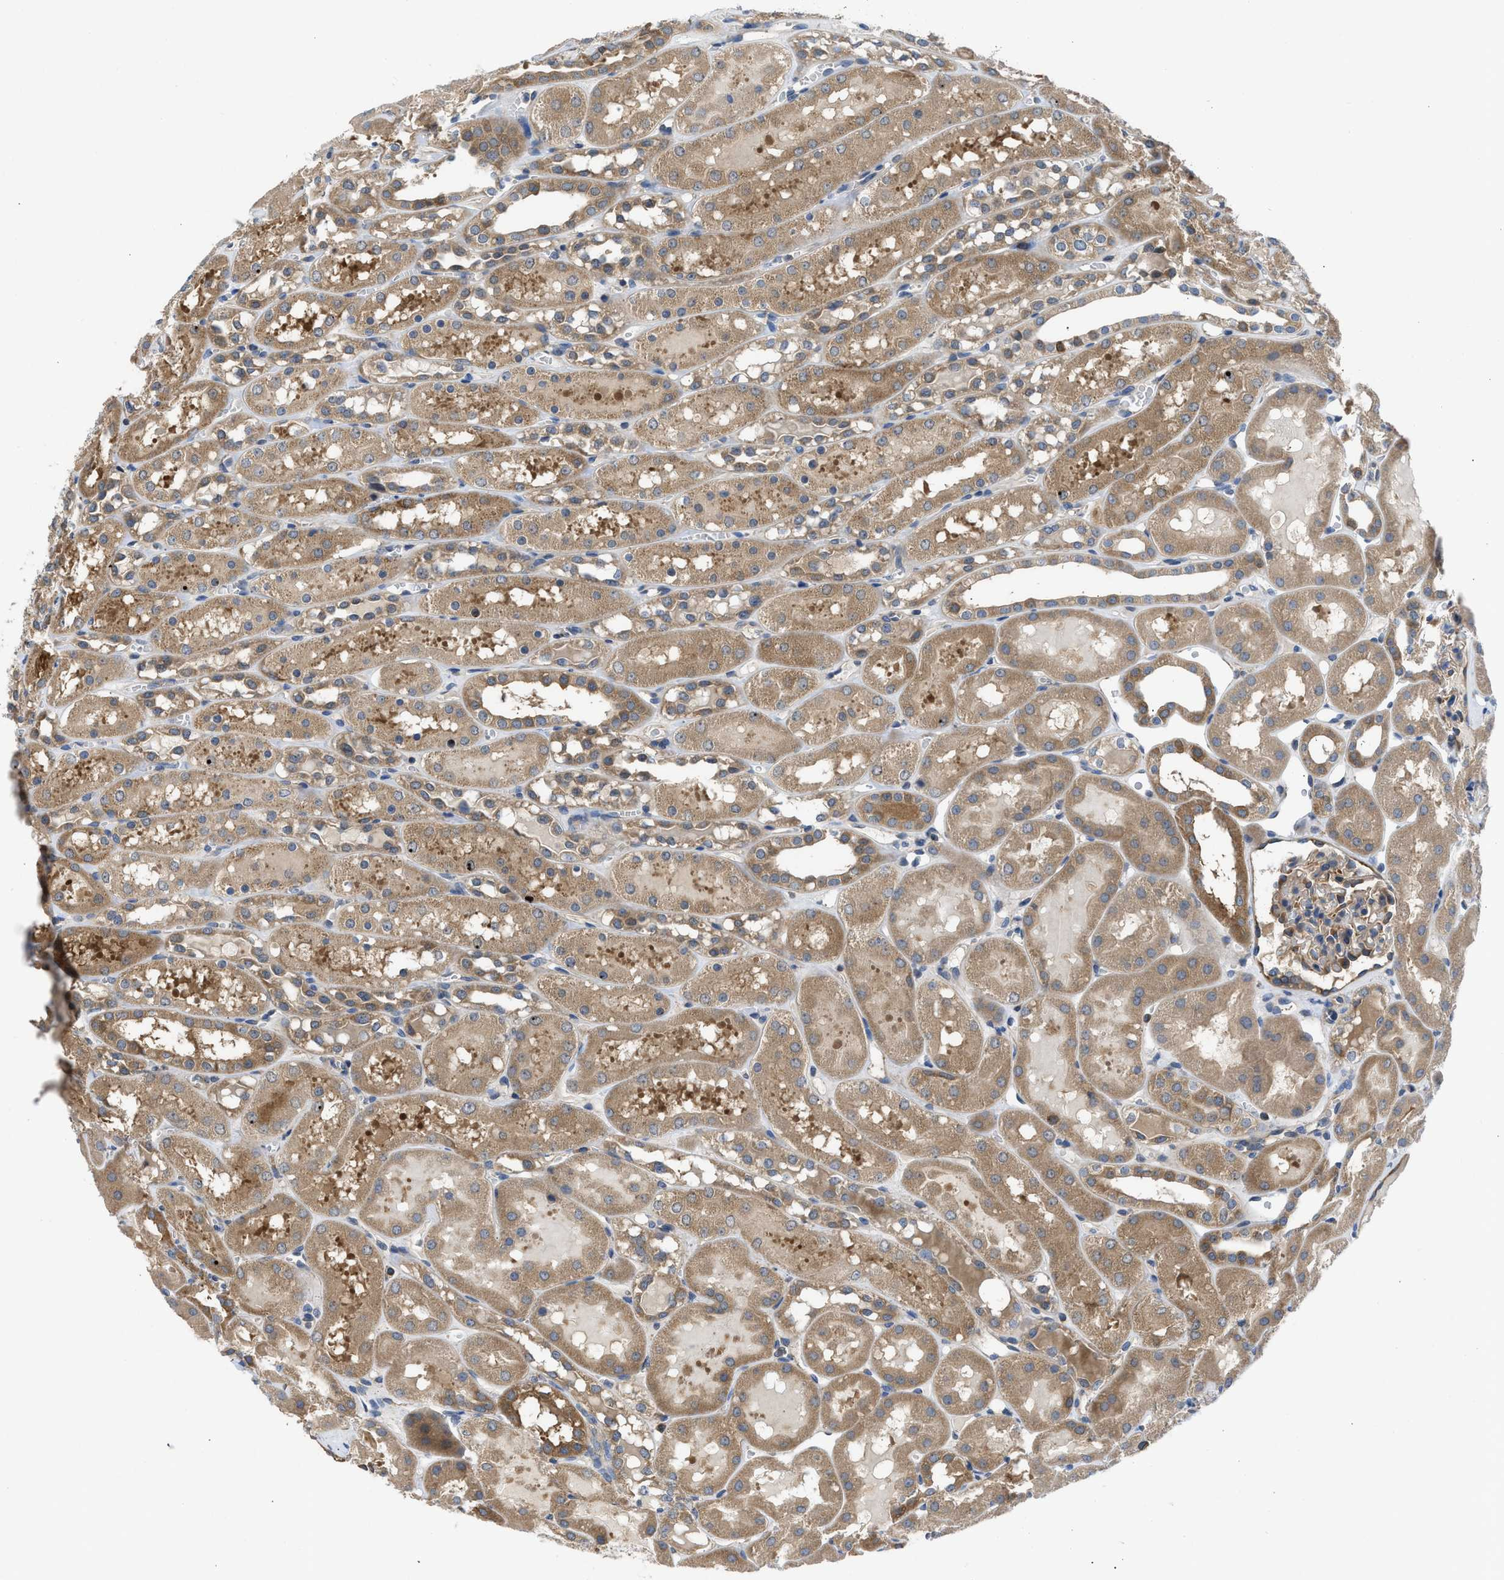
{"staining": {"intensity": "moderate", "quantity": "25%-75%", "location": "cytoplasmic/membranous"}, "tissue": "kidney", "cell_type": "Cells in glomeruli", "image_type": "normal", "snomed": [{"axis": "morphology", "description": "Normal tissue, NOS"}, {"axis": "topography", "description": "Kidney"}, {"axis": "topography", "description": "Urinary bladder"}], "caption": "Kidney stained for a protein (brown) shows moderate cytoplasmic/membranous positive positivity in approximately 25%-75% of cells in glomeruli.", "gene": "CHKB", "patient": {"sex": "male", "age": 16}}